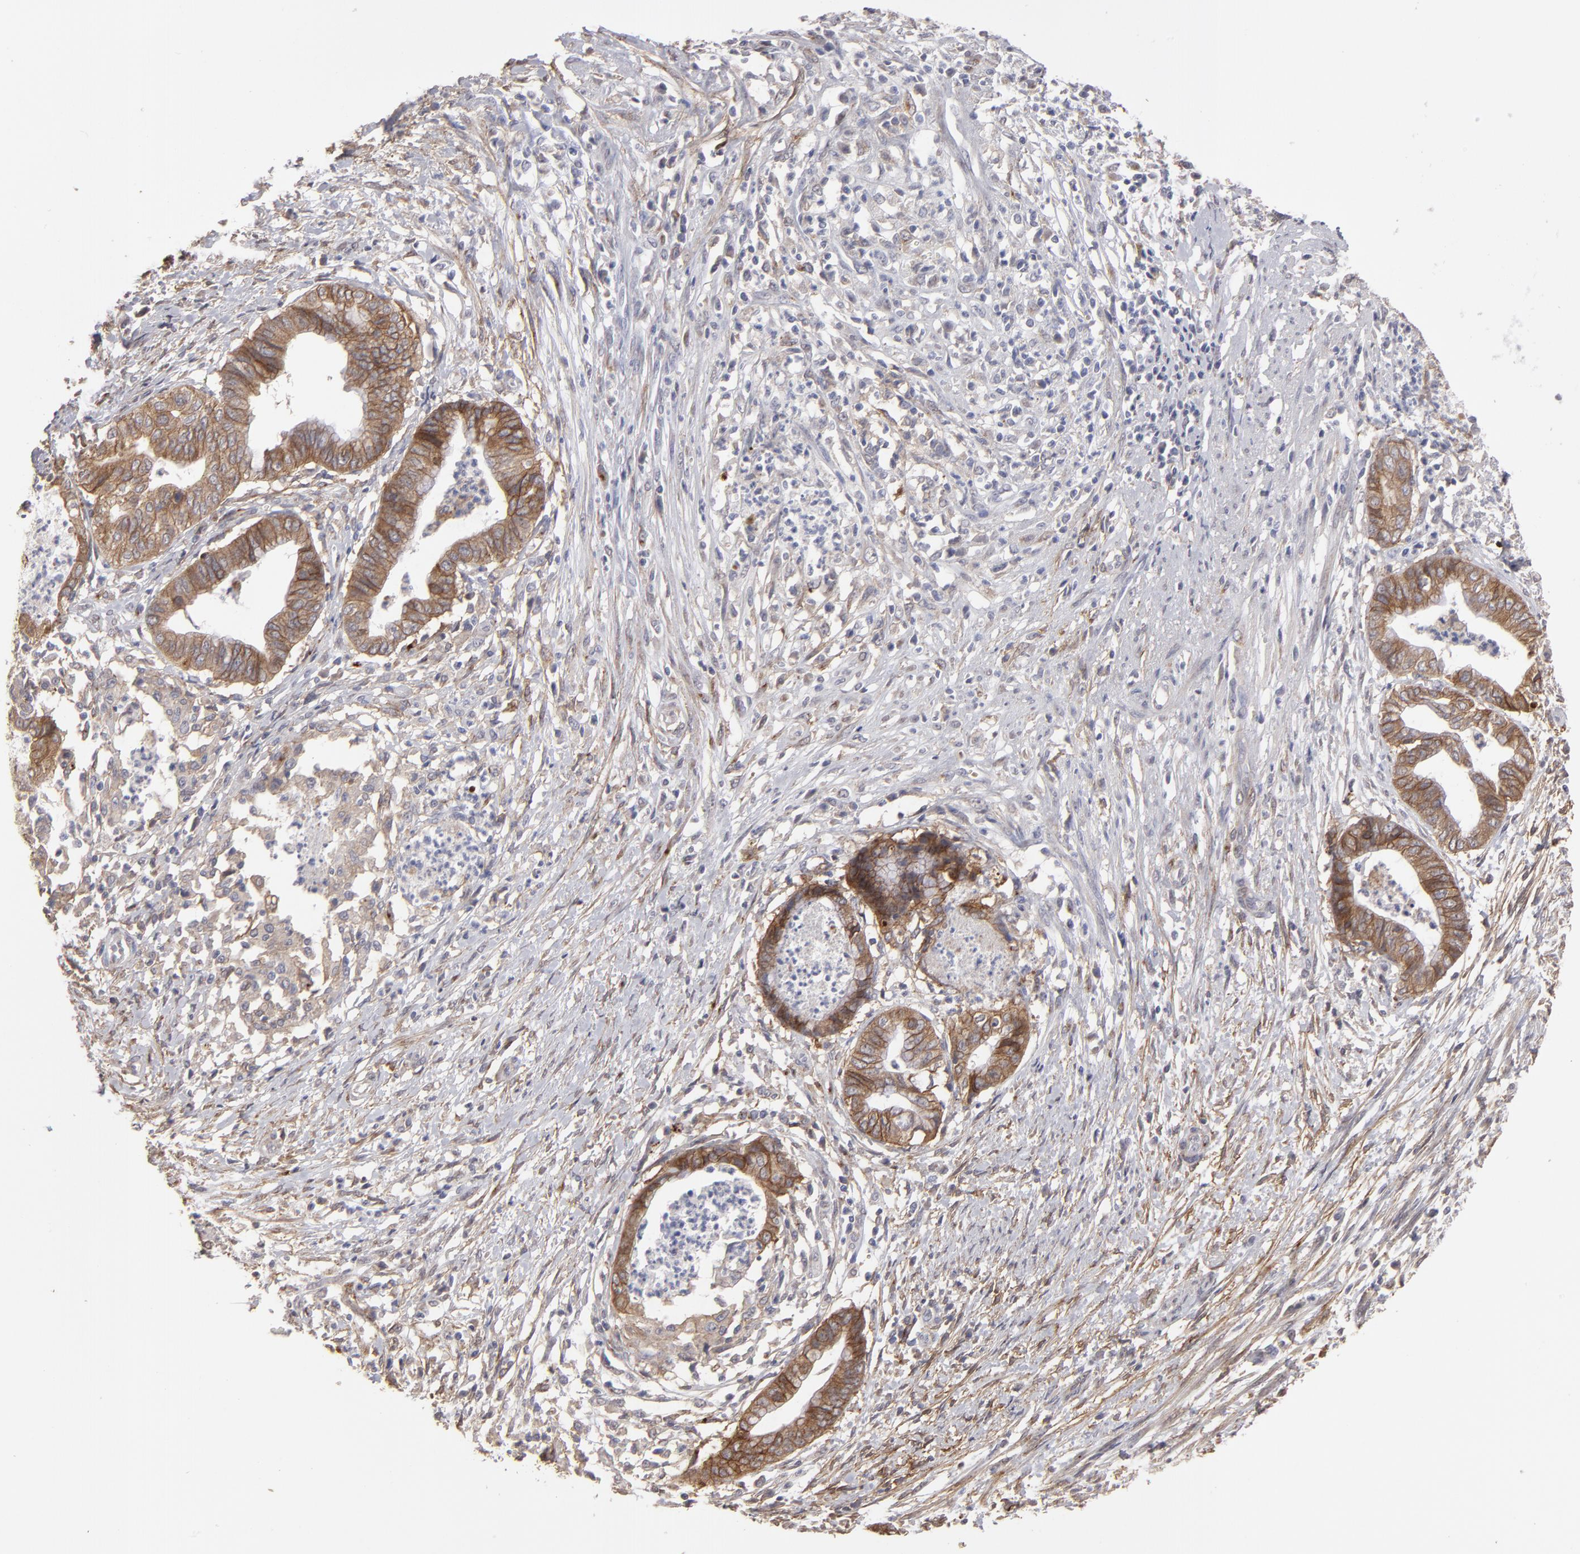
{"staining": {"intensity": "moderate", "quantity": "25%-75%", "location": "cytoplasmic/membranous"}, "tissue": "endometrial cancer", "cell_type": "Tumor cells", "image_type": "cancer", "snomed": [{"axis": "morphology", "description": "Necrosis, NOS"}, {"axis": "morphology", "description": "Adenocarcinoma, NOS"}, {"axis": "topography", "description": "Endometrium"}], "caption": "Protein expression analysis of endometrial cancer exhibits moderate cytoplasmic/membranous expression in about 25%-75% of tumor cells.", "gene": "ITGB5", "patient": {"sex": "female", "age": 79}}